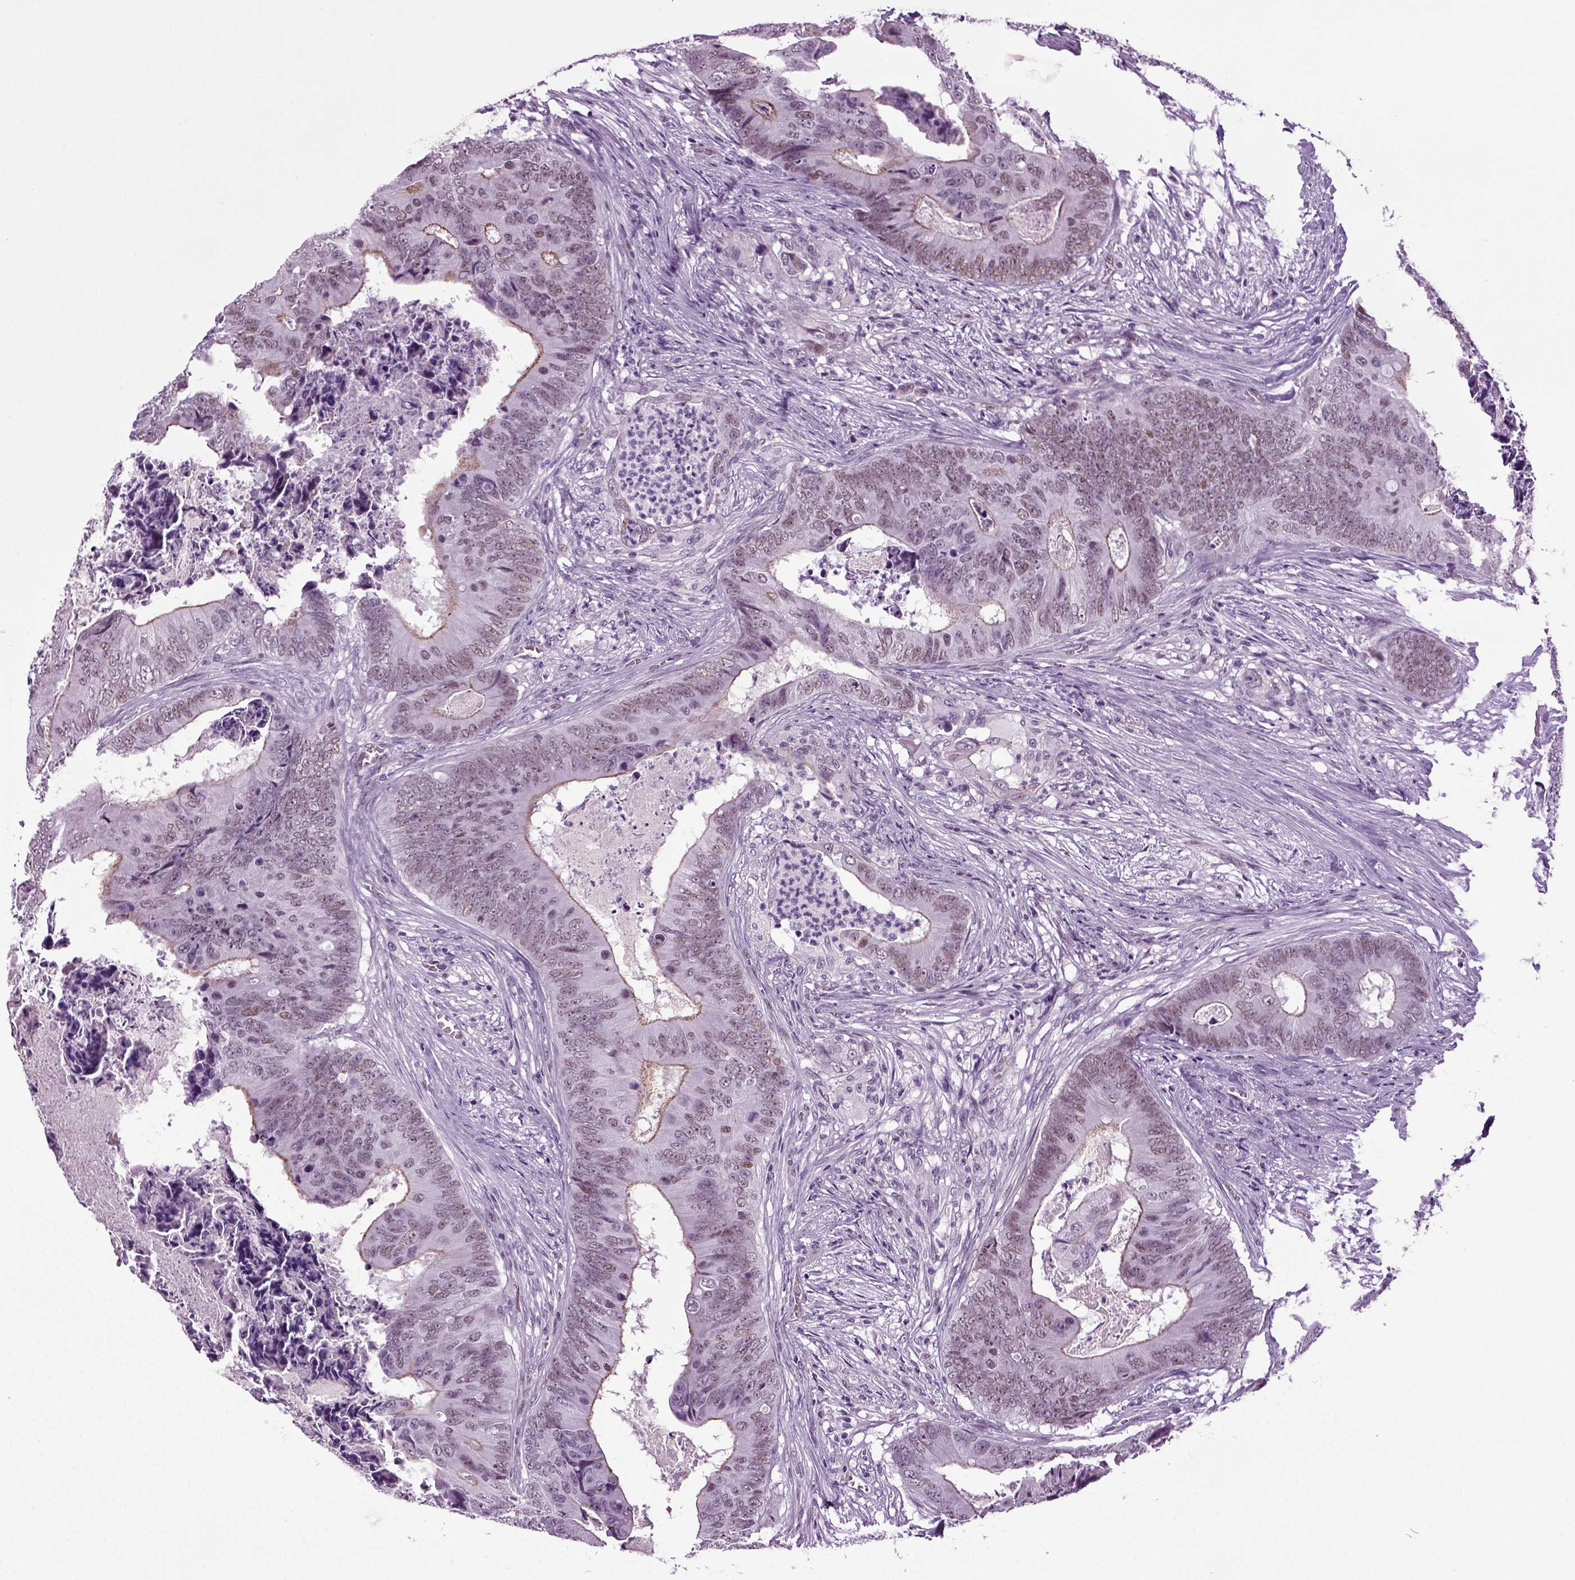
{"staining": {"intensity": "moderate", "quantity": "25%-75%", "location": "cytoplasmic/membranous"}, "tissue": "colorectal cancer", "cell_type": "Tumor cells", "image_type": "cancer", "snomed": [{"axis": "morphology", "description": "Adenocarcinoma, NOS"}, {"axis": "topography", "description": "Colon"}], "caption": "A micrograph showing moderate cytoplasmic/membranous positivity in approximately 25%-75% of tumor cells in adenocarcinoma (colorectal), as visualized by brown immunohistochemical staining.", "gene": "RFX3", "patient": {"sex": "male", "age": 84}}